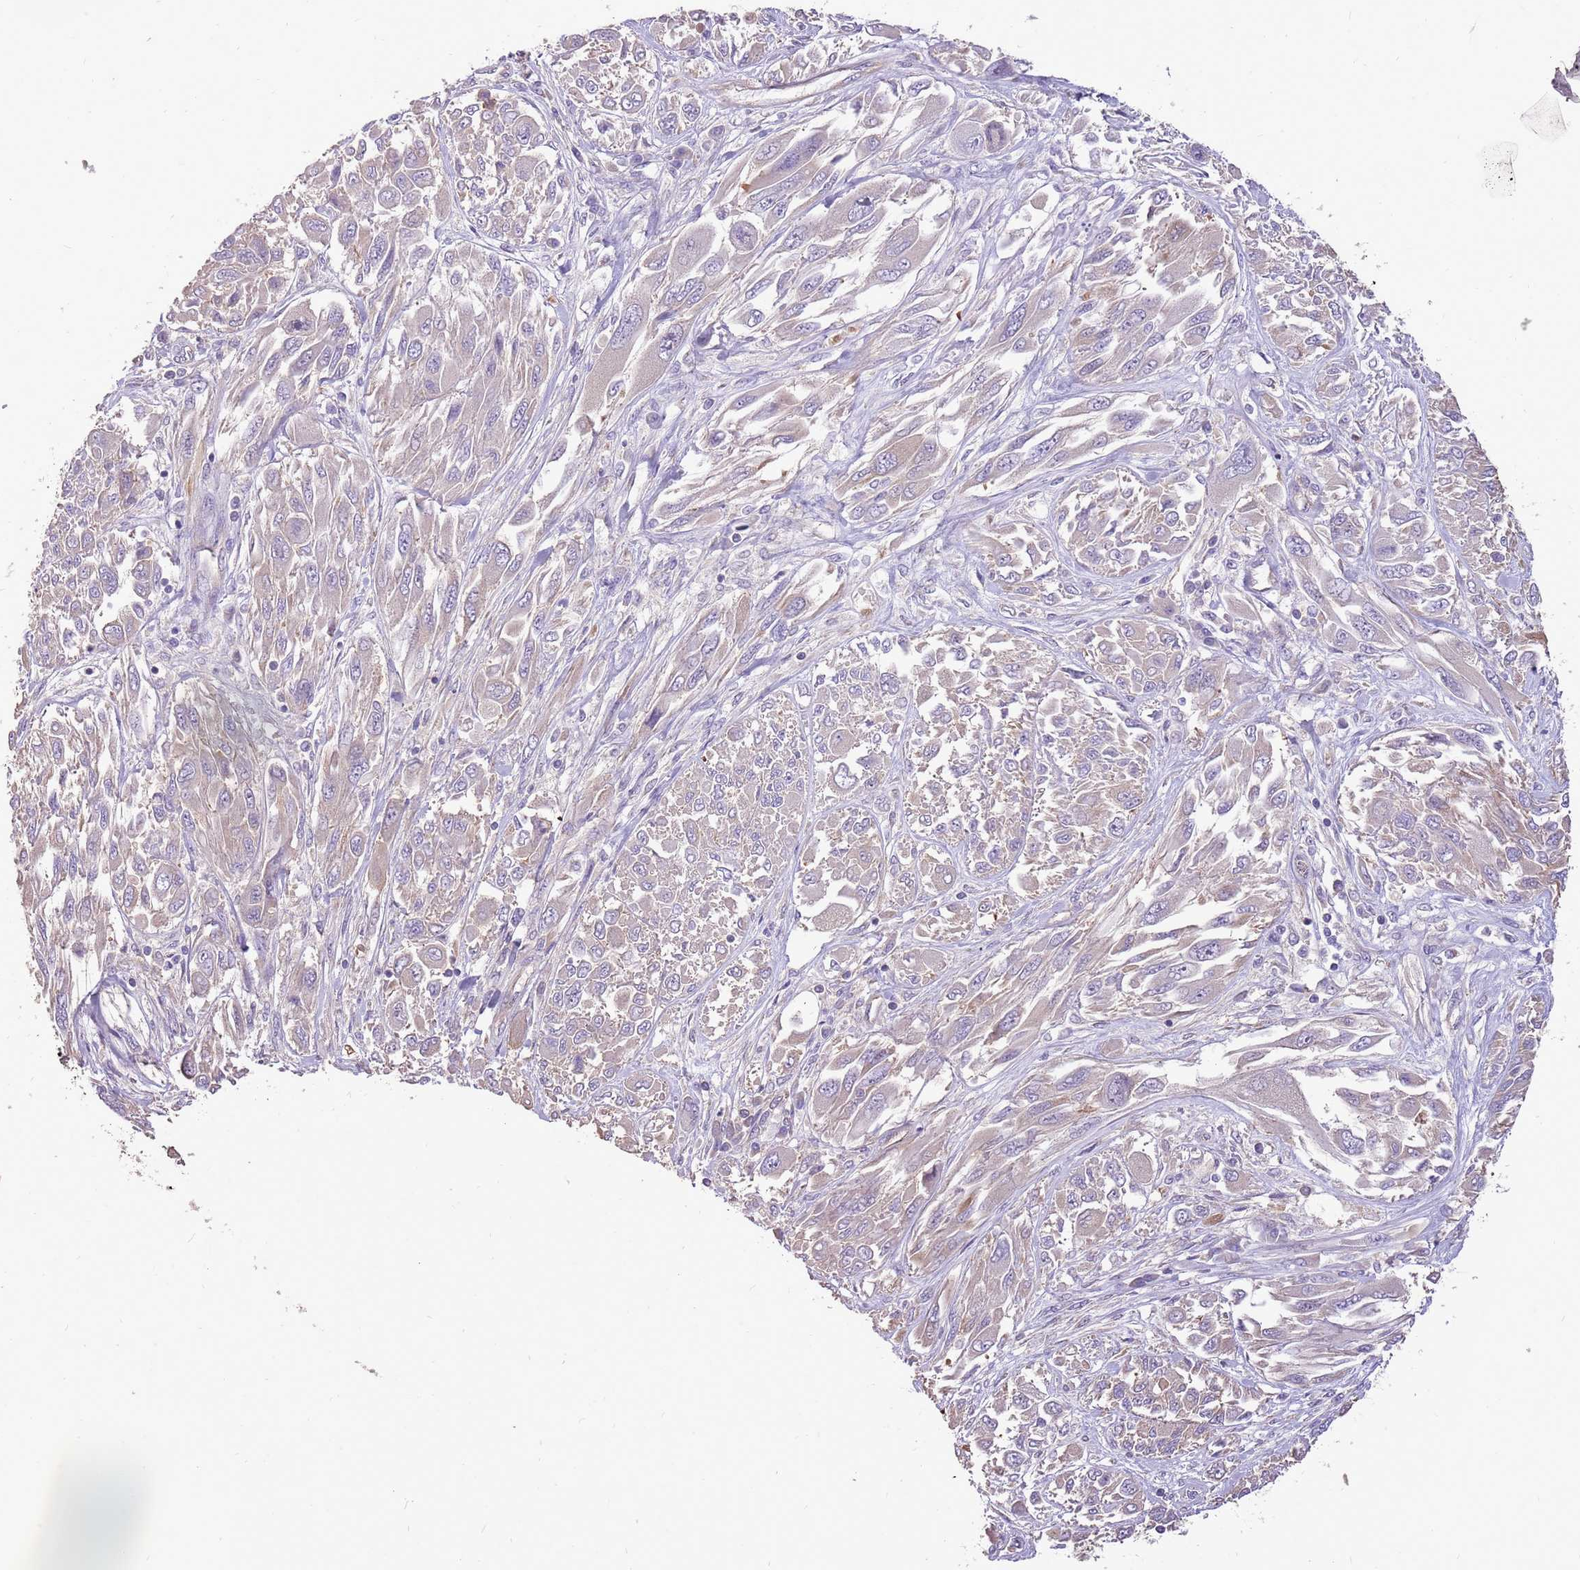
{"staining": {"intensity": "negative", "quantity": "none", "location": "none"}, "tissue": "melanoma", "cell_type": "Tumor cells", "image_type": "cancer", "snomed": [{"axis": "morphology", "description": "Malignant melanoma, NOS"}, {"axis": "topography", "description": "Skin"}], "caption": "There is no significant positivity in tumor cells of malignant melanoma.", "gene": "WASHC4", "patient": {"sex": "female", "age": 91}}